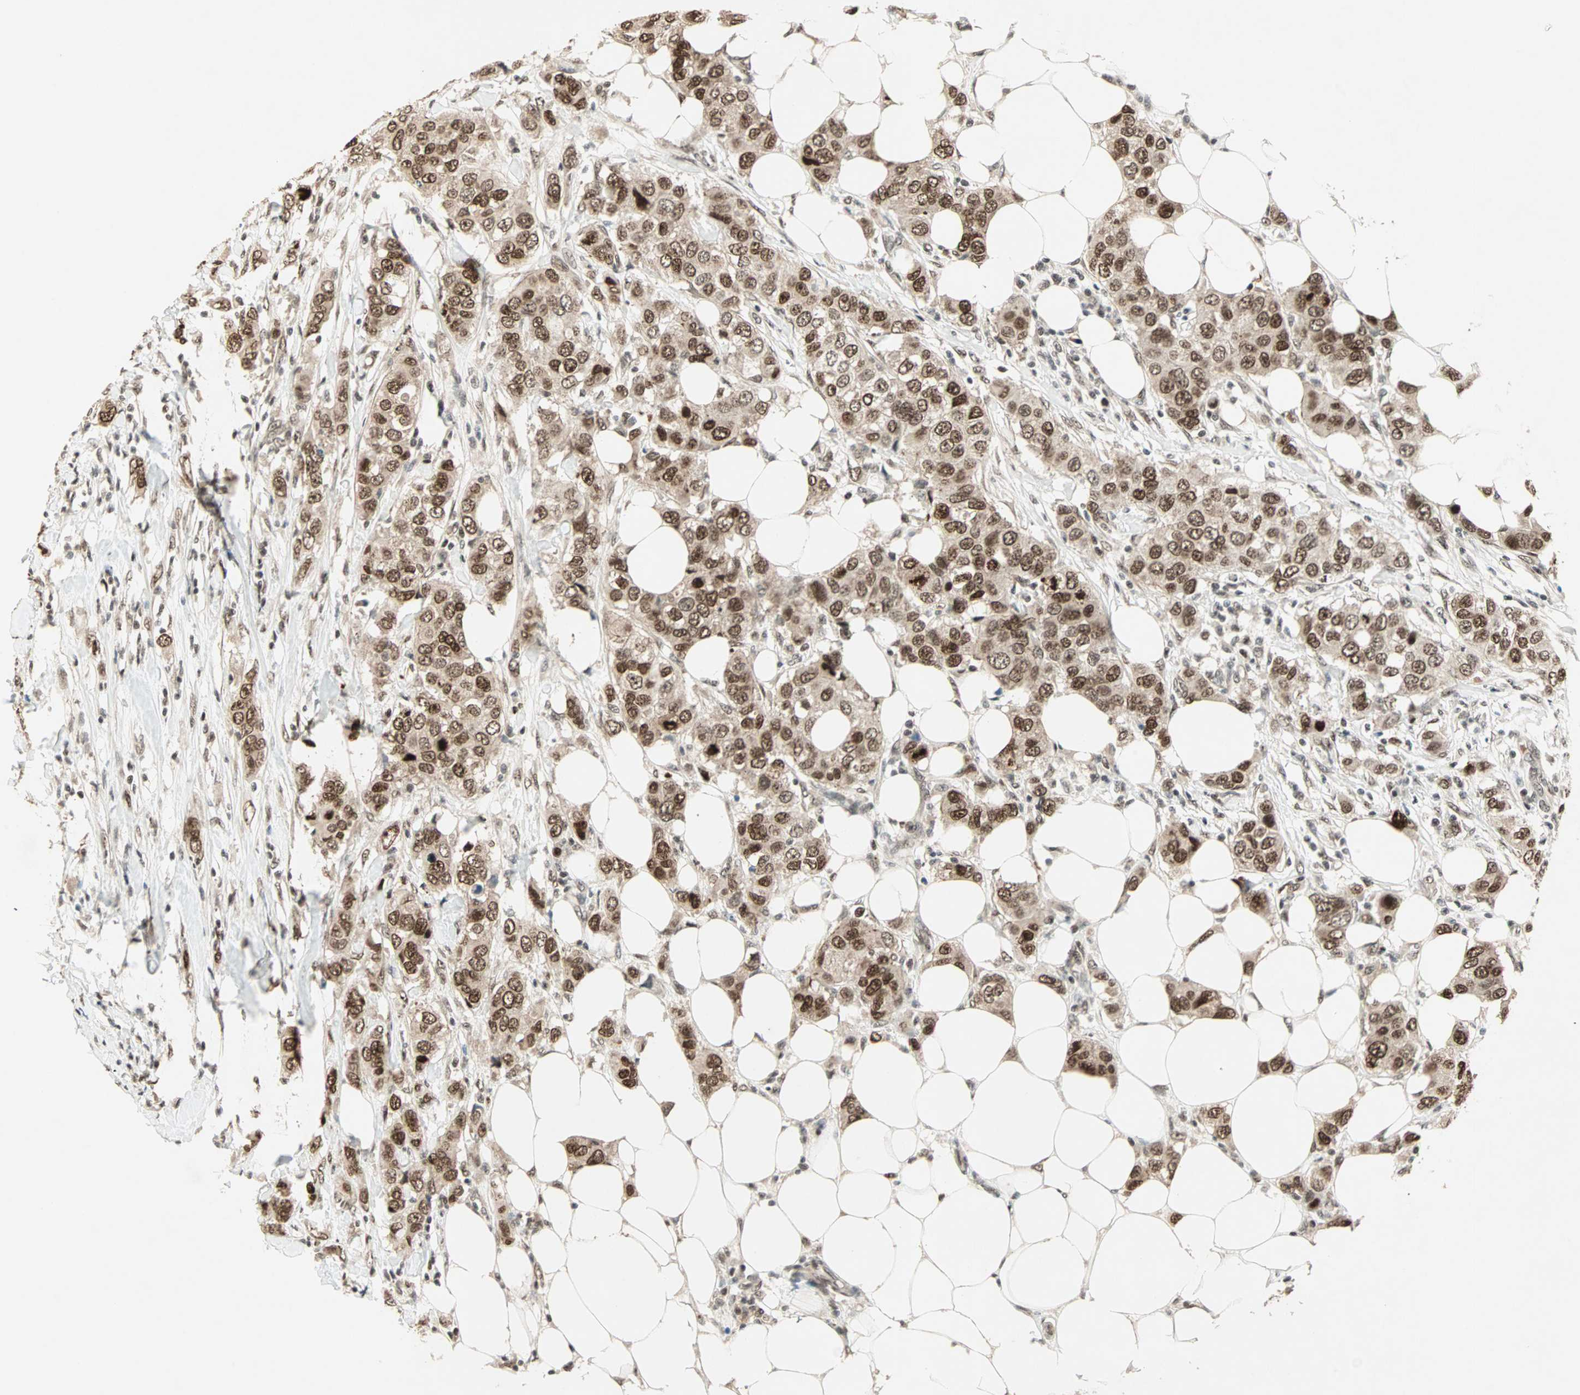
{"staining": {"intensity": "strong", "quantity": ">75%", "location": "cytoplasmic/membranous,nuclear"}, "tissue": "breast cancer", "cell_type": "Tumor cells", "image_type": "cancer", "snomed": [{"axis": "morphology", "description": "Duct carcinoma"}, {"axis": "topography", "description": "Breast"}], "caption": "Immunohistochemical staining of human breast intraductal carcinoma displays strong cytoplasmic/membranous and nuclear protein staining in about >75% of tumor cells. The staining was performed using DAB (3,3'-diaminobenzidine), with brown indicating positive protein expression. Nuclei are stained blue with hematoxylin.", "gene": "MDC1", "patient": {"sex": "female", "age": 50}}